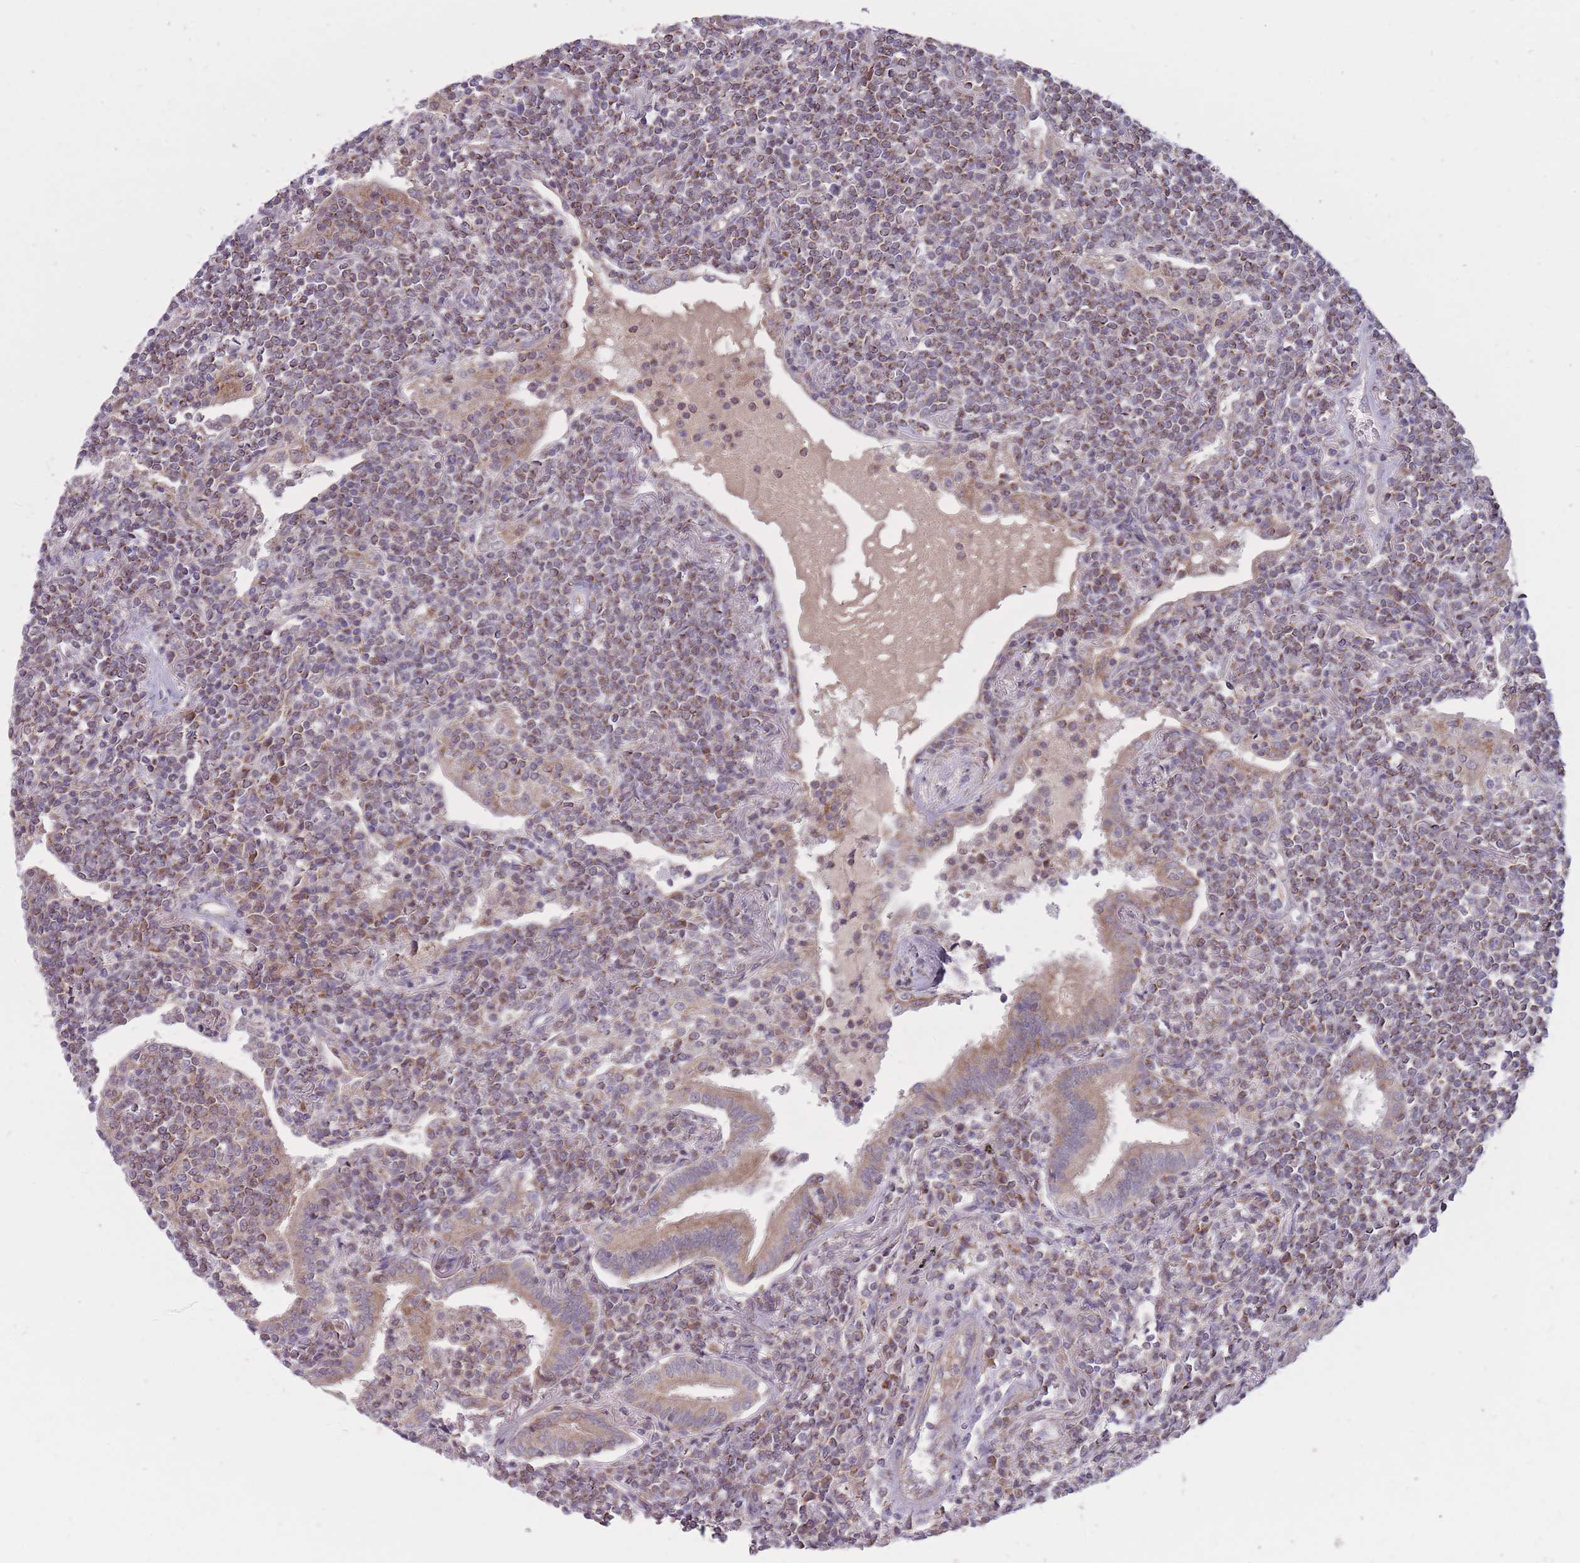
{"staining": {"intensity": "weak", "quantity": "25%-75%", "location": "cytoplasmic/membranous"}, "tissue": "lymphoma", "cell_type": "Tumor cells", "image_type": "cancer", "snomed": [{"axis": "morphology", "description": "Malignant lymphoma, non-Hodgkin's type, Low grade"}, {"axis": "topography", "description": "Lung"}], "caption": "The histopathology image reveals a brown stain indicating the presence of a protein in the cytoplasmic/membranous of tumor cells in lymphoma.", "gene": "LIN7C", "patient": {"sex": "female", "age": 71}}